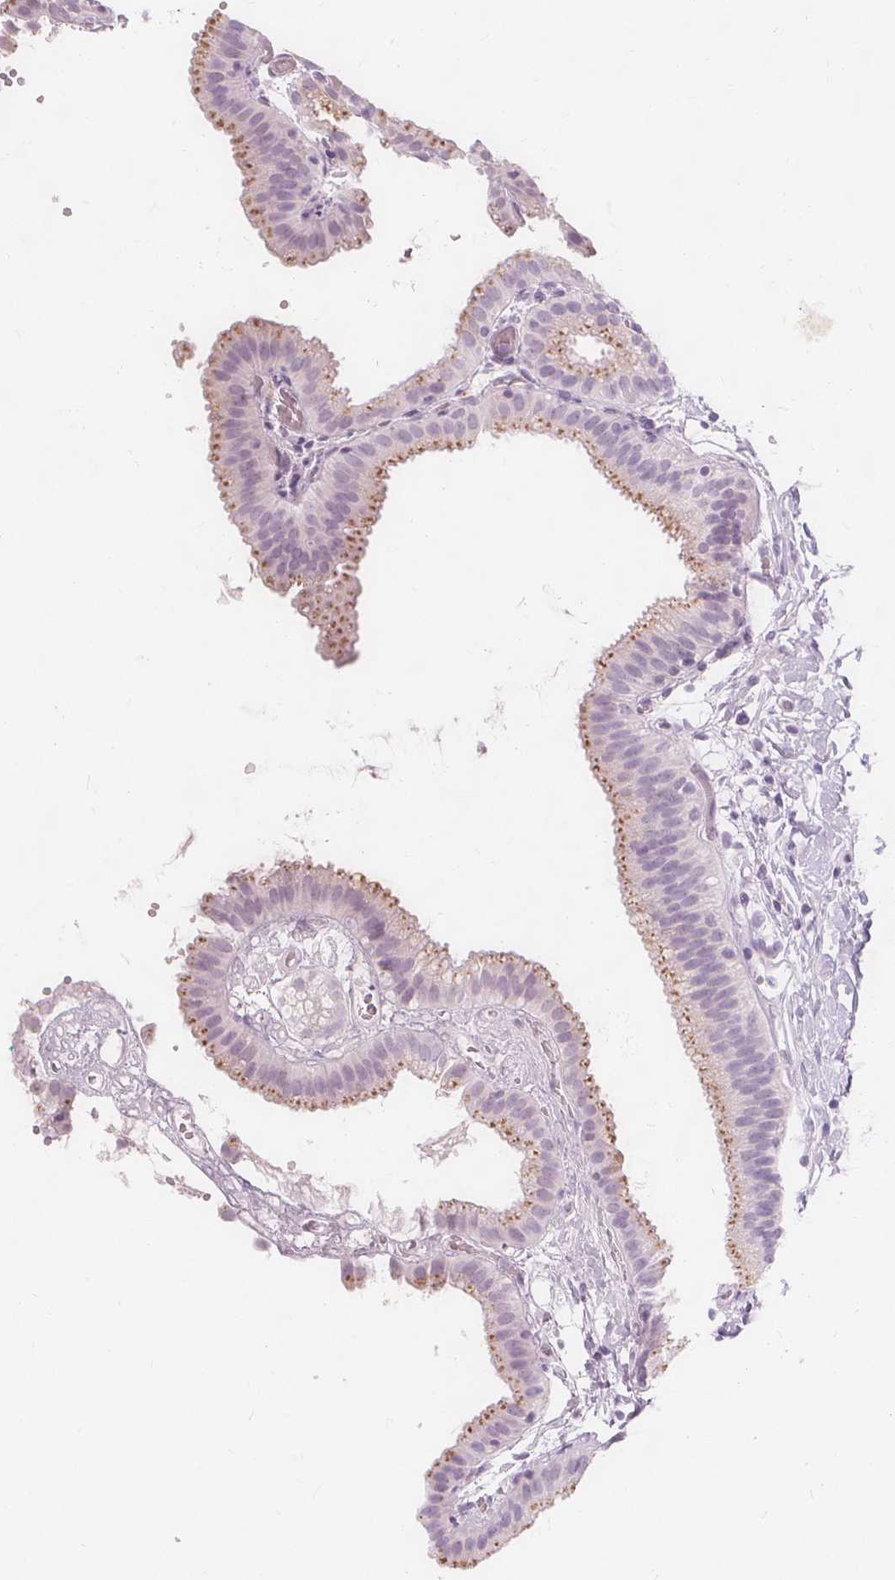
{"staining": {"intensity": "moderate", "quantity": "25%-75%", "location": "cytoplasmic/membranous"}, "tissue": "gallbladder", "cell_type": "Glandular cells", "image_type": "normal", "snomed": [{"axis": "morphology", "description": "Normal tissue, NOS"}, {"axis": "topography", "description": "Gallbladder"}], "caption": "A photomicrograph showing moderate cytoplasmic/membranous expression in approximately 25%-75% of glandular cells in benign gallbladder, as visualized by brown immunohistochemical staining.", "gene": "TFF1", "patient": {"sex": "female", "age": 63}}